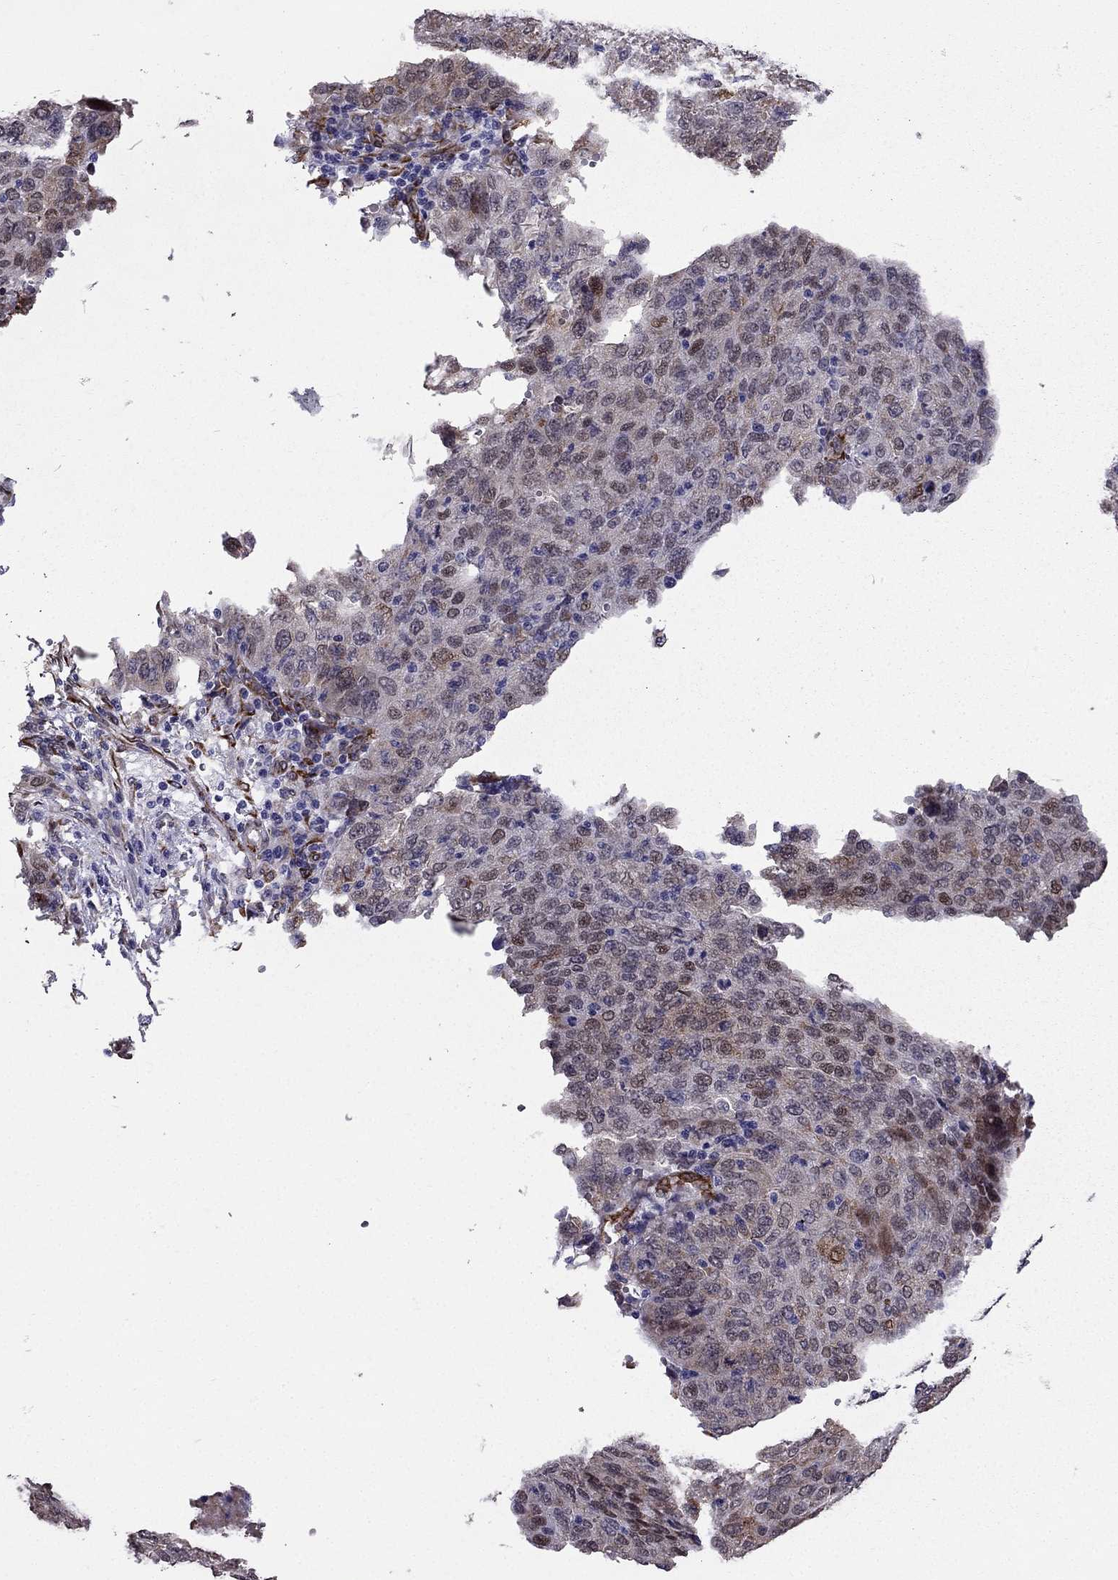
{"staining": {"intensity": "weak", "quantity": "<25%", "location": "cytoplasmic/membranous"}, "tissue": "ovarian cancer", "cell_type": "Tumor cells", "image_type": "cancer", "snomed": [{"axis": "morphology", "description": "Carcinoma, endometroid"}, {"axis": "topography", "description": "Ovary"}], "caption": "There is no significant staining in tumor cells of ovarian endometroid carcinoma.", "gene": "IKBIP", "patient": {"sex": "female", "age": 58}}